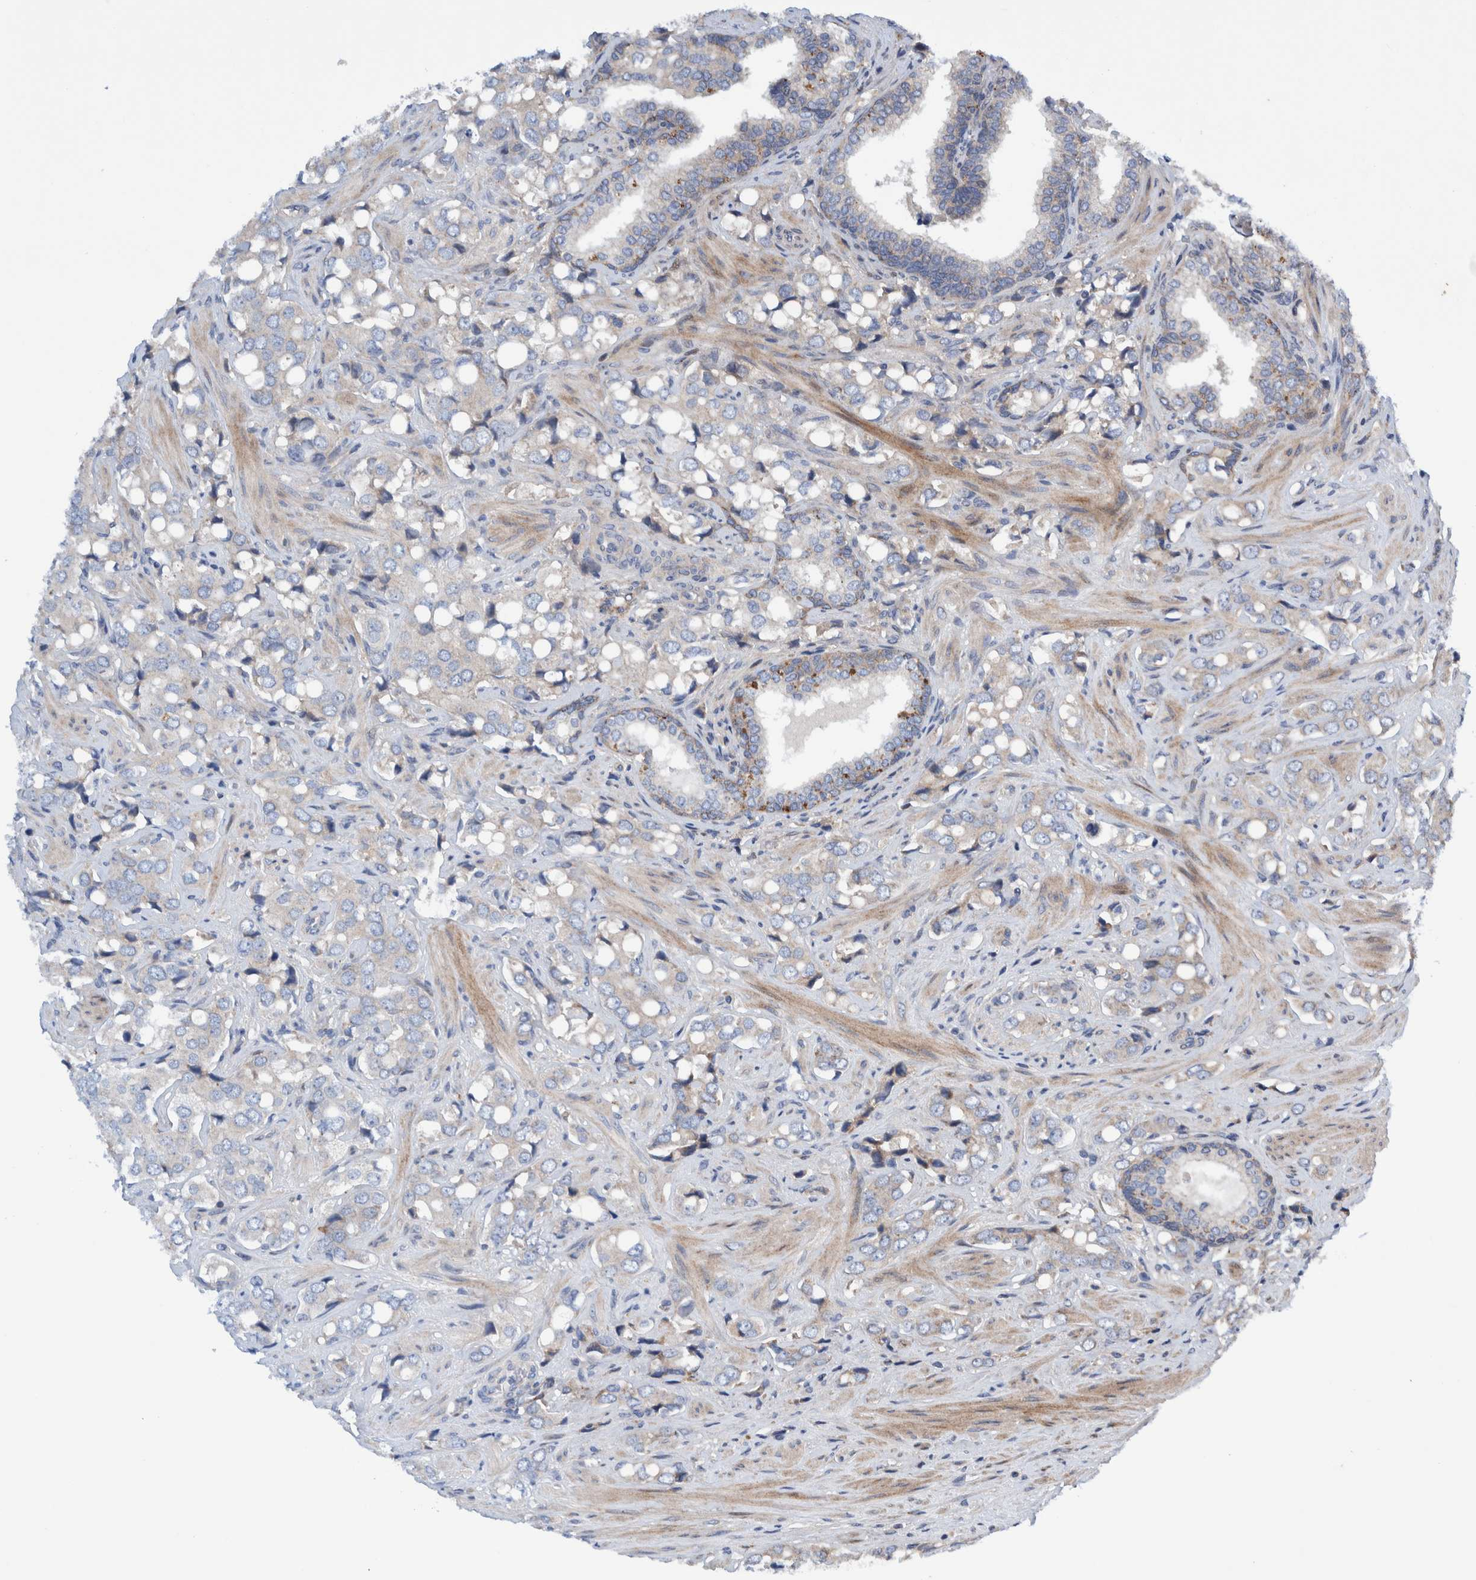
{"staining": {"intensity": "negative", "quantity": "none", "location": "none"}, "tissue": "prostate cancer", "cell_type": "Tumor cells", "image_type": "cancer", "snomed": [{"axis": "morphology", "description": "Adenocarcinoma, High grade"}, {"axis": "topography", "description": "Prostate"}], "caption": "The IHC photomicrograph has no significant positivity in tumor cells of prostate cancer tissue. (Stains: DAB (3,3'-diaminobenzidine) IHC with hematoxylin counter stain, Microscopy: brightfield microscopy at high magnification).", "gene": "PIK3R6", "patient": {"sex": "male", "age": 52}}